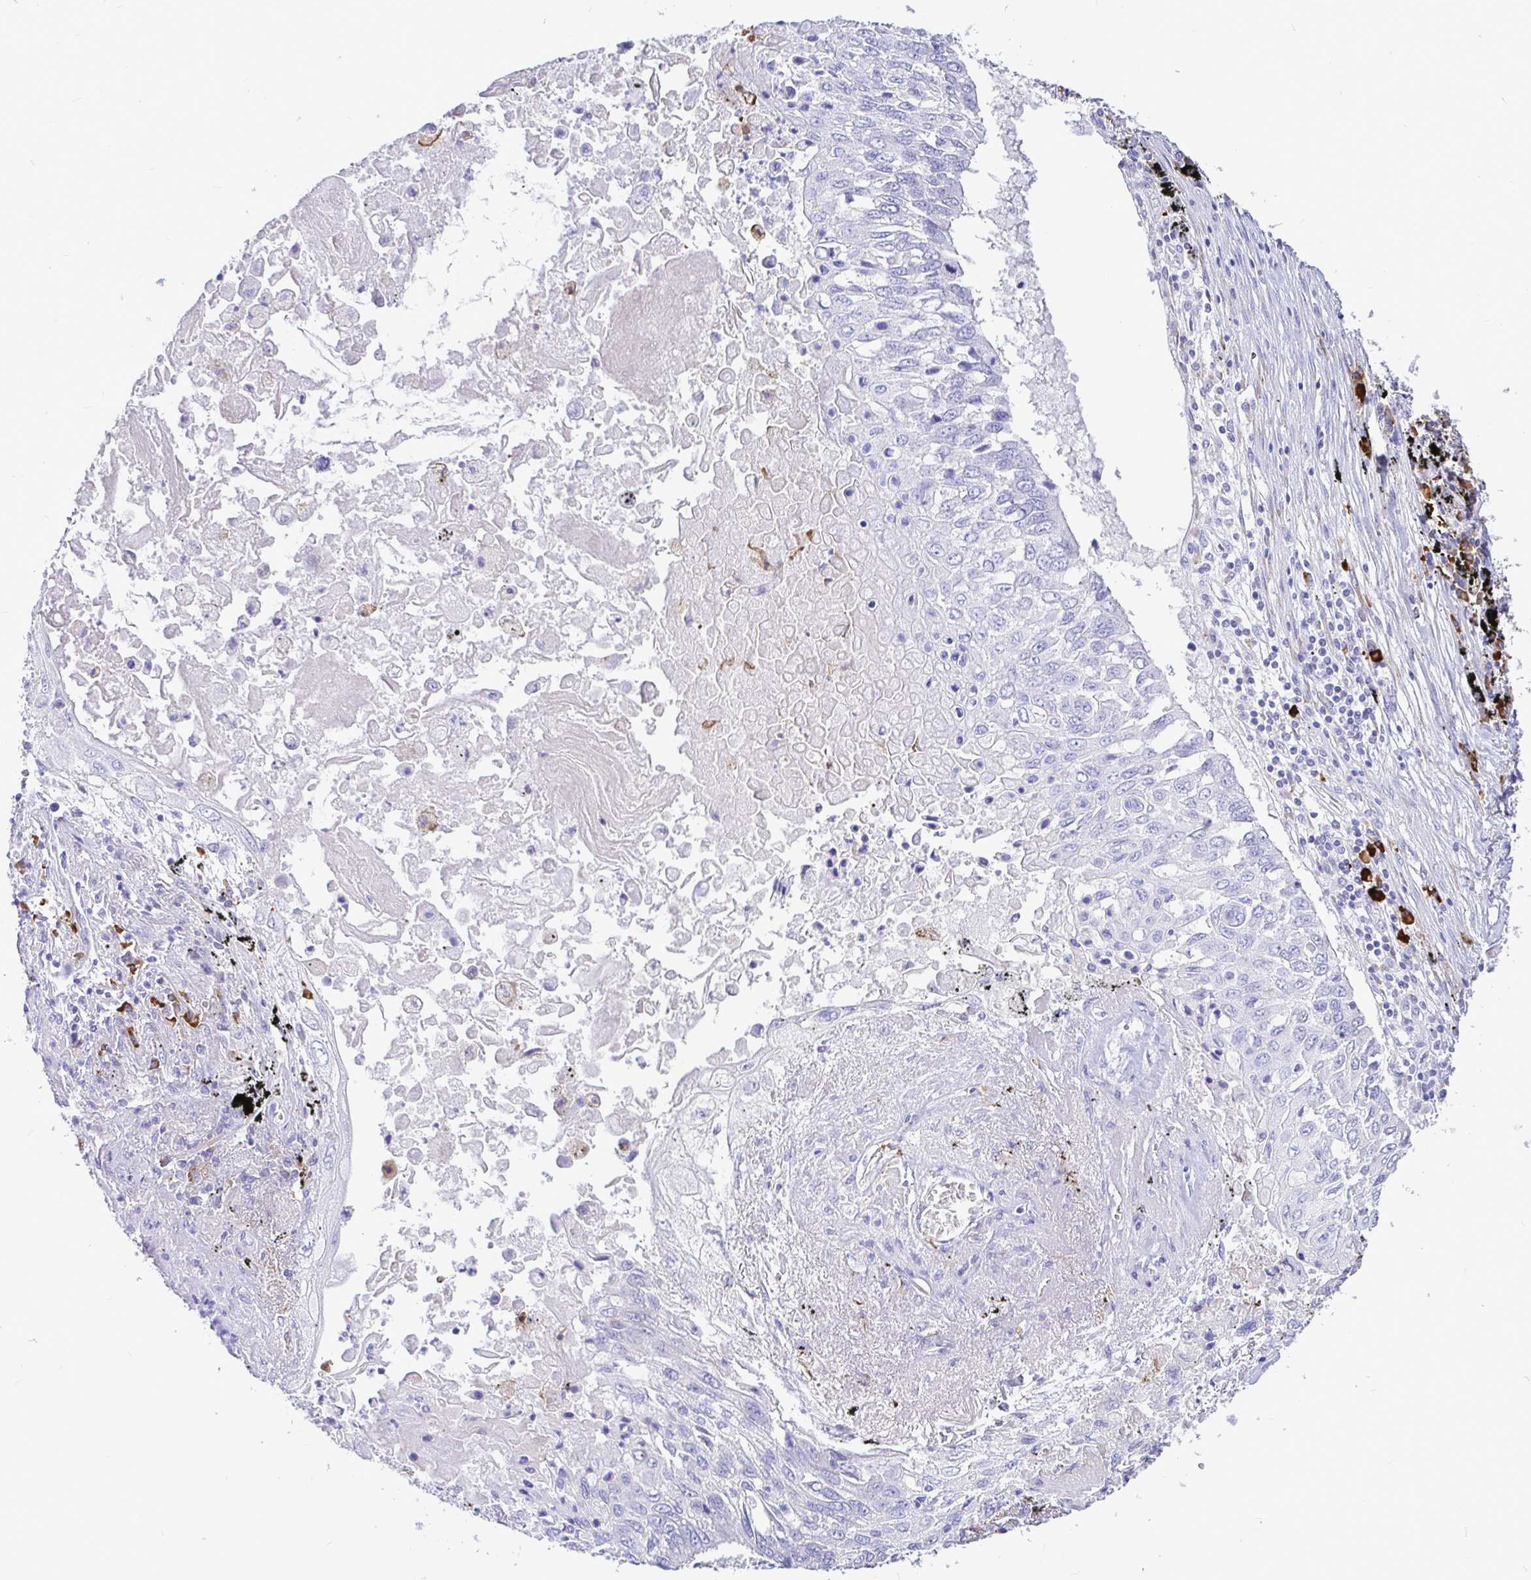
{"staining": {"intensity": "negative", "quantity": "none", "location": "none"}, "tissue": "lung cancer", "cell_type": "Tumor cells", "image_type": "cancer", "snomed": [{"axis": "morphology", "description": "Squamous cell carcinoma, NOS"}, {"axis": "topography", "description": "Lung"}], "caption": "The image exhibits no staining of tumor cells in lung cancer (squamous cell carcinoma).", "gene": "CCDC62", "patient": {"sex": "male", "age": 75}}